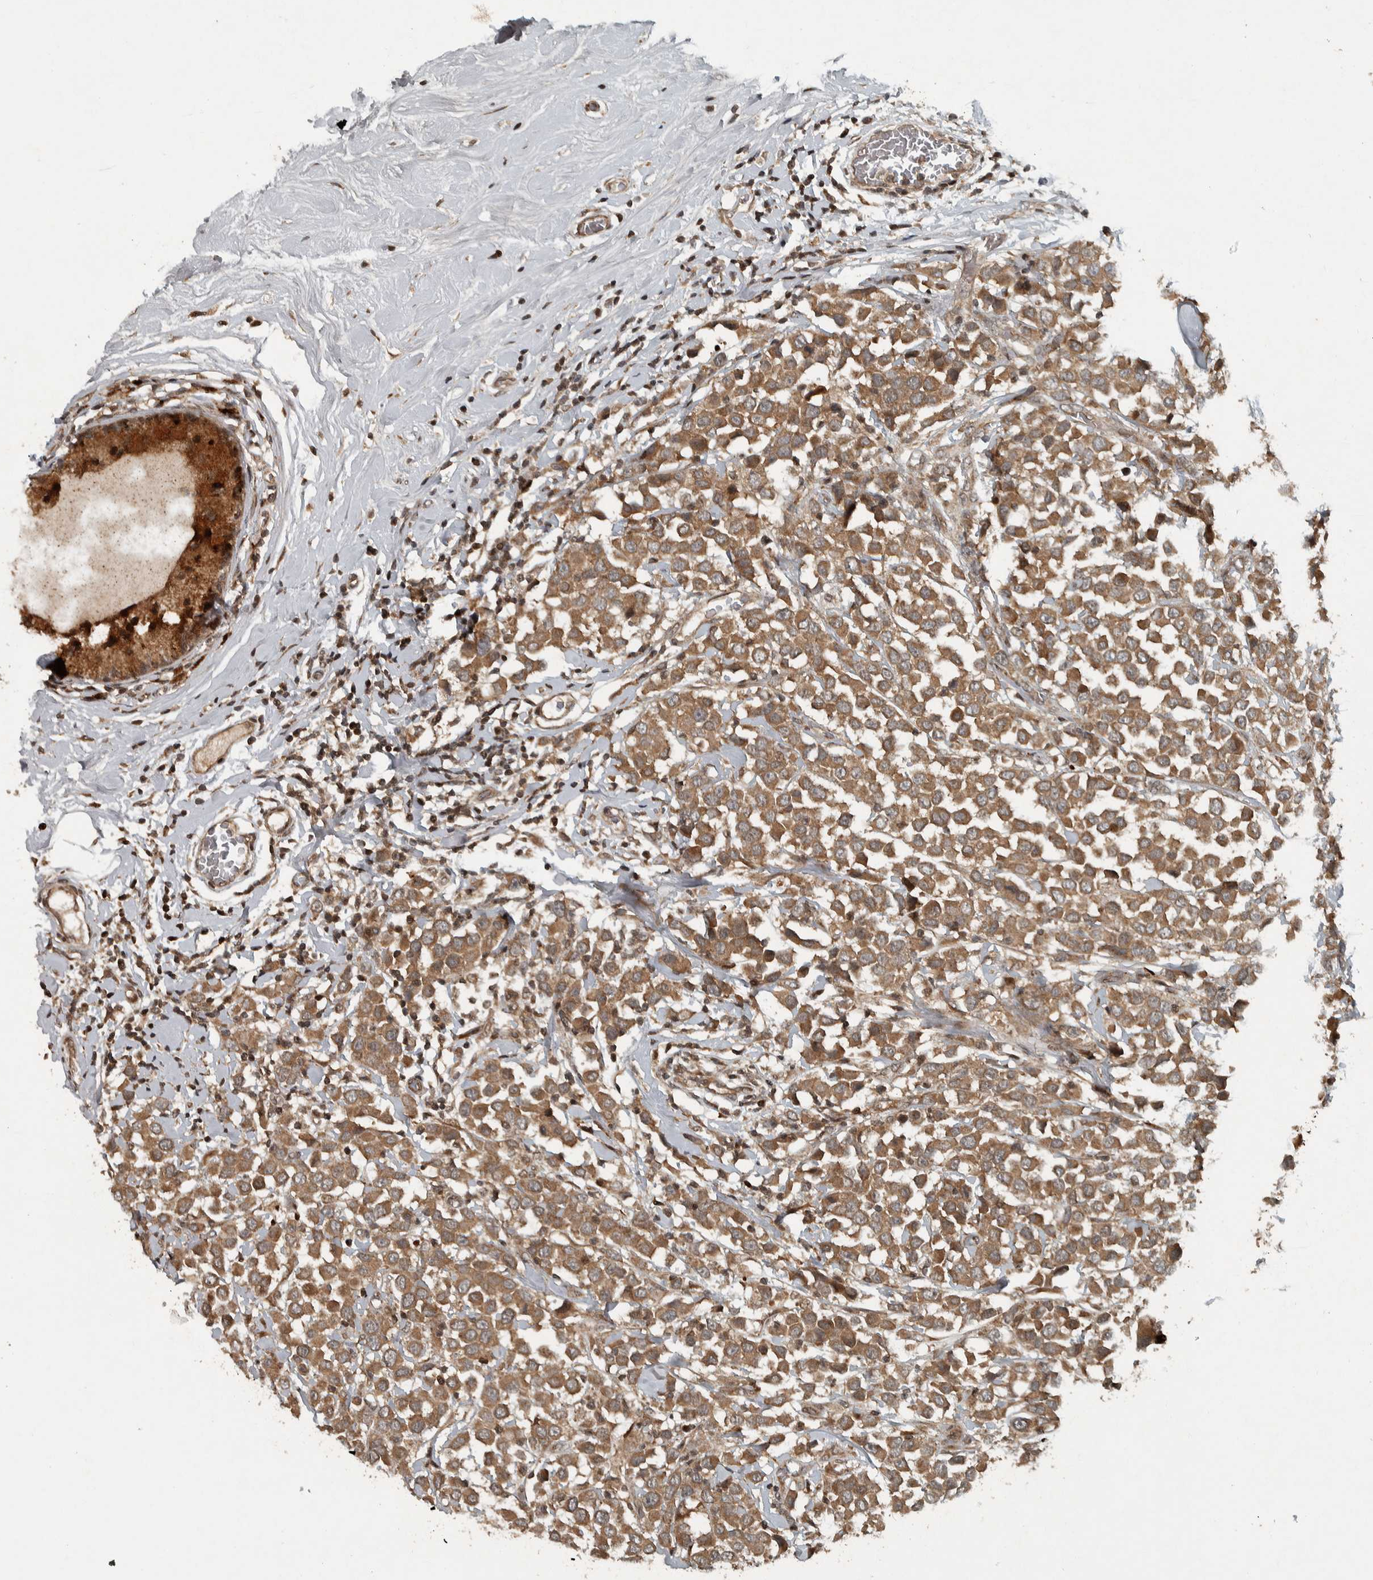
{"staining": {"intensity": "moderate", "quantity": ">75%", "location": "cytoplasmic/membranous"}, "tissue": "breast cancer", "cell_type": "Tumor cells", "image_type": "cancer", "snomed": [{"axis": "morphology", "description": "Duct carcinoma"}, {"axis": "topography", "description": "Breast"}], "caption": "Breast cancer (invasive ductal carcinoma) stained for a protein reveals moderate cytoplasmic/membranous positivity in tumor cells.", "gene": "KIFAP3", "patient": {"sex": "female", "age": 61}}